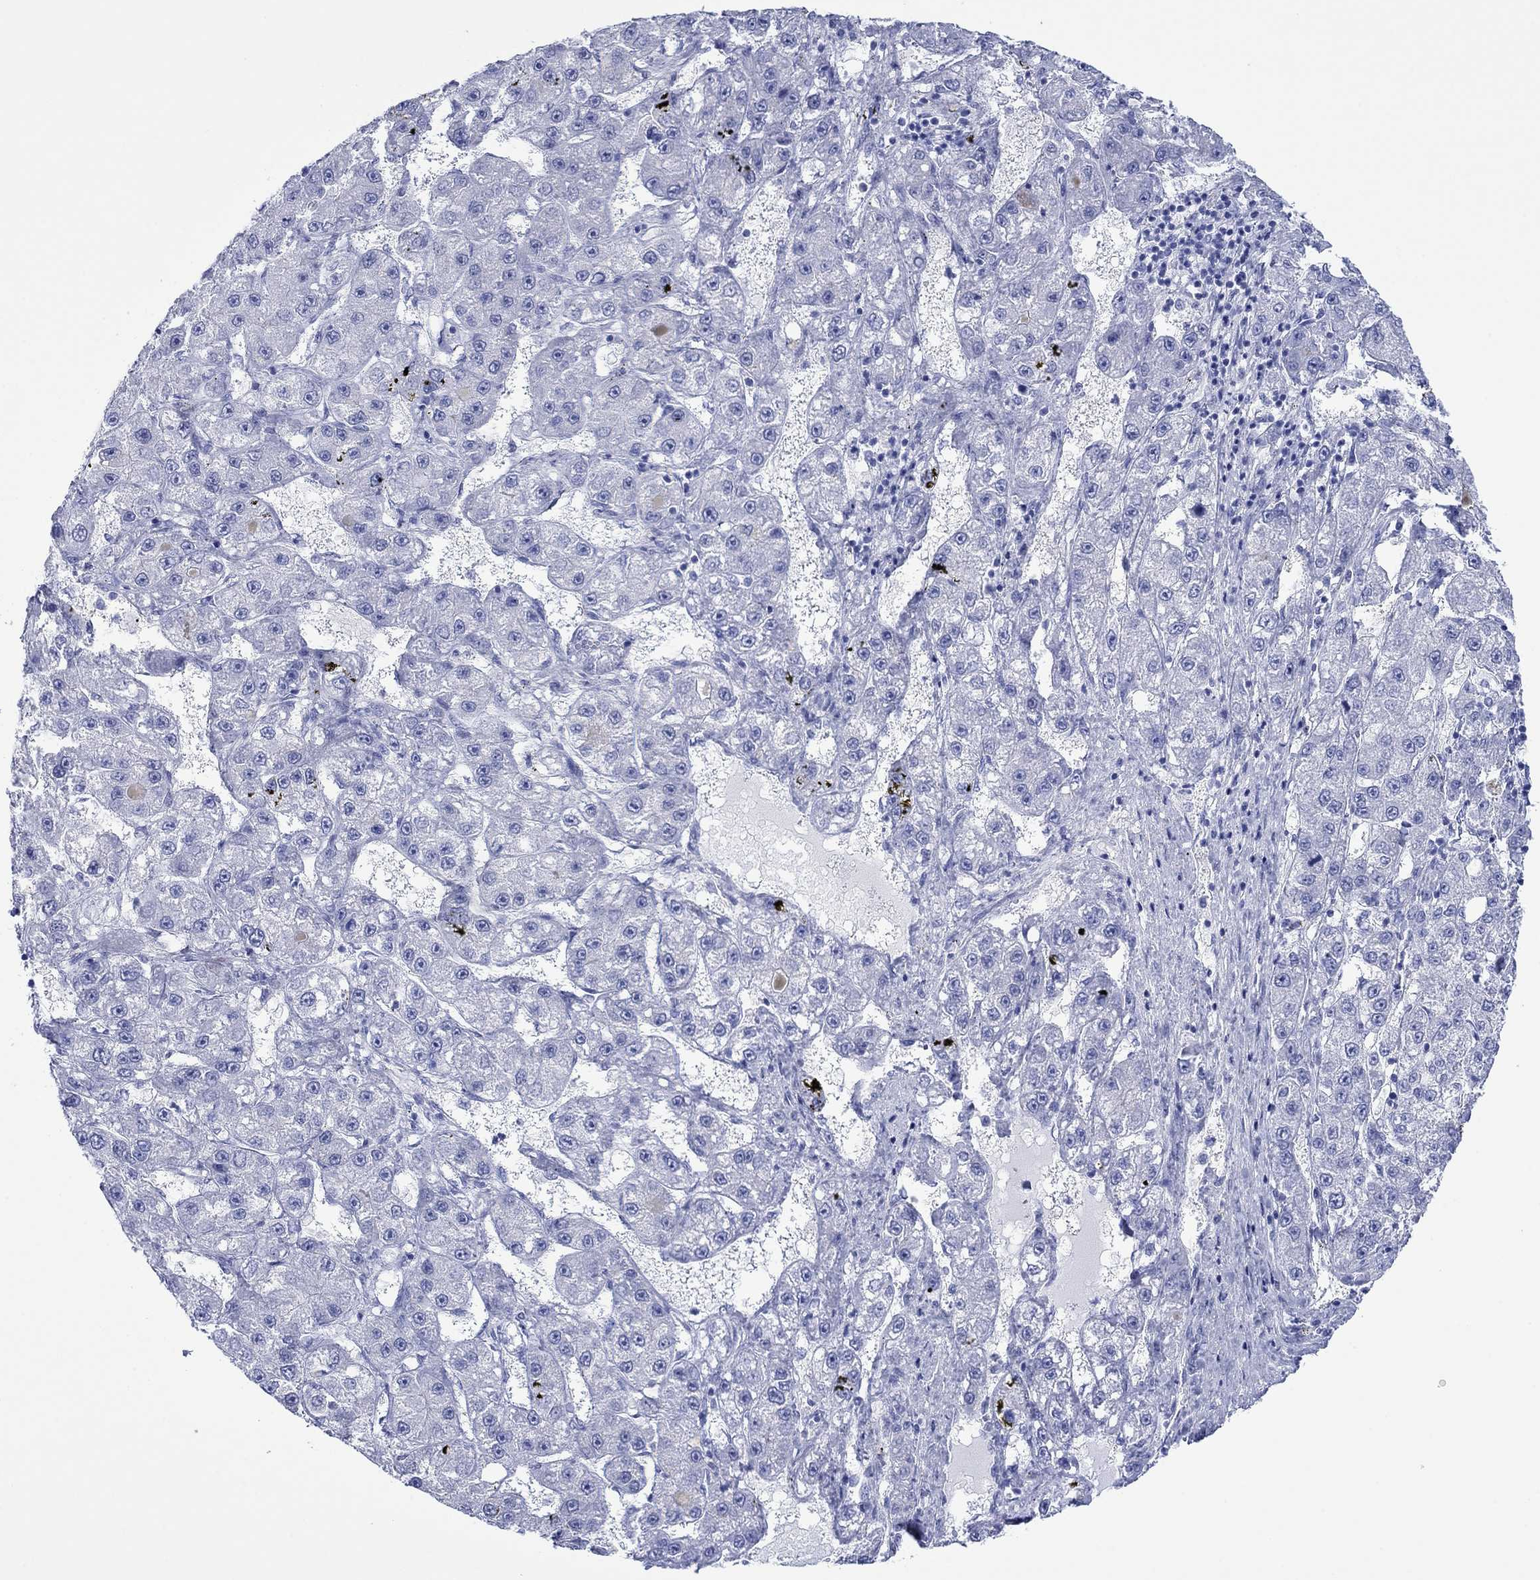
{"staining": {"intensity": "negative", "quantity": "none", "location": "none"}, "tissue": "liver cancer", "cell_type": "Tumor cells", "image_type": "cancer", "snomed": [{"axis": "morphology", "description": "Carcinoma, Hepatocellular, NOS"}, {"axis": "topography", "description": "Liver"}], "caption": "This photomicrograph is of liver cancer stained with immunohistochemistry (IHC) to label a protein in brown with the nuclei are counter-stained blue. There is no expression in tumor cells.", "gene": "MLANA", "patient": {"sex": "female", "age": 65}}